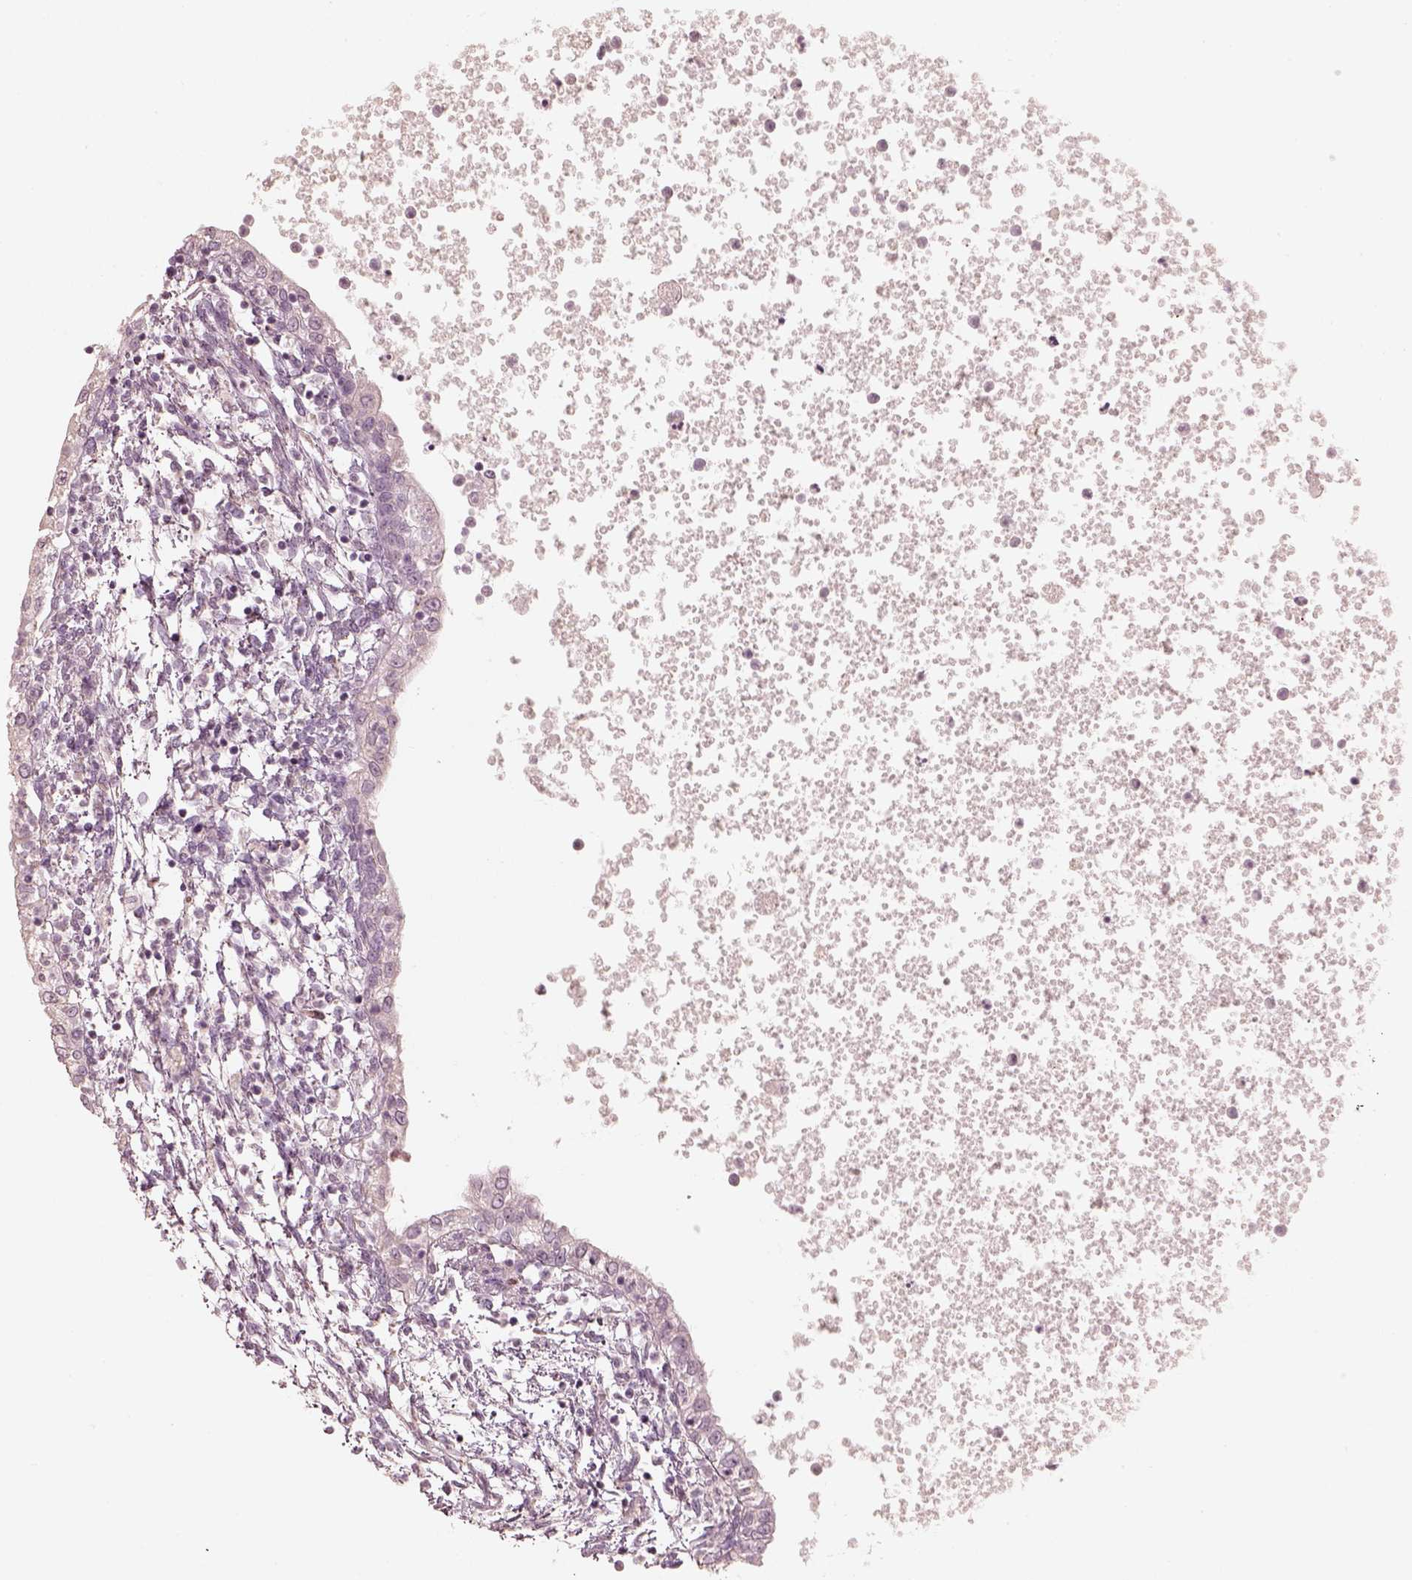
{"staining": {"intensity": "negative", "quantity": "none", "location": "none"}, "tissue": "testis cancer", "cell_type": "Tumor cells", "image_type": "cancer", "snomed": [{"axis": "morphology", "description": "Carcinoma, Embryonal, NOS"}, {"axis": "topography", "description": "Testis"}], "caption": "Embryonal carcinoma (testis) was stained to show a protein in brown. There is no significant positivity in tumor cells. Nuclei are stained in blue.", "gene": "ANKLE1", "patient": {"sex": "male", "age": 37}}